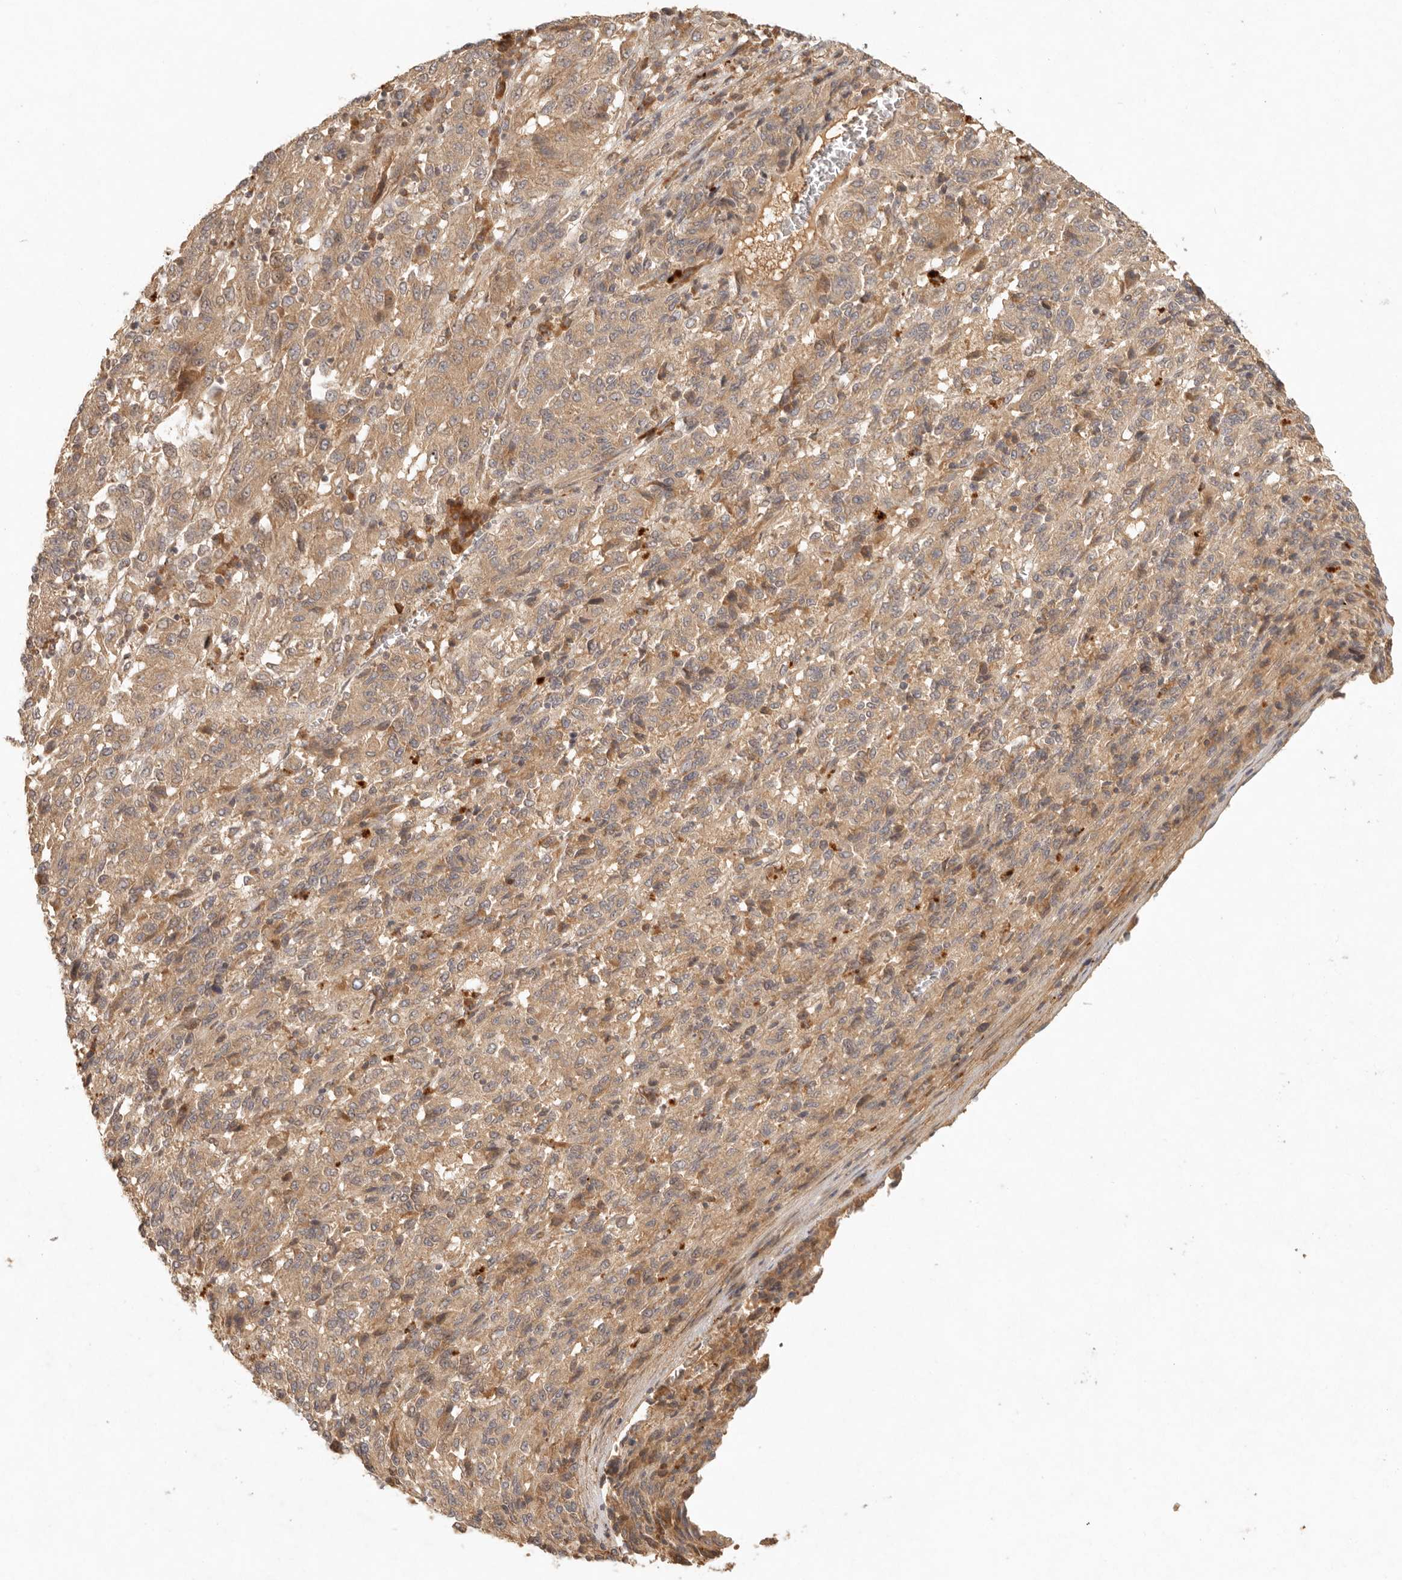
{"staining": {"intensity": "moderate", "quantity": ">75%", "location": "cytoplasmic/membranous"}, "tissue": "melanoma", "cell_type": "Tumor cells", "image_type": "cancer", "snomed": [{"axis": "morphology", "description": "Malignant melanoma, Metastatic site"}, {"axis": "topography", "description": "Lung"}], "caption": "This photomicrograph exhibits melanoma stained with immunohistochemistry to label a protein in brown. The cytoplasmic/membranous of tumor cells show moderate positivity for the protein. Nuclei are counter-stained blue.", "gene": "ANKRD61", "patient": {"sex": "male", "age": 64}}